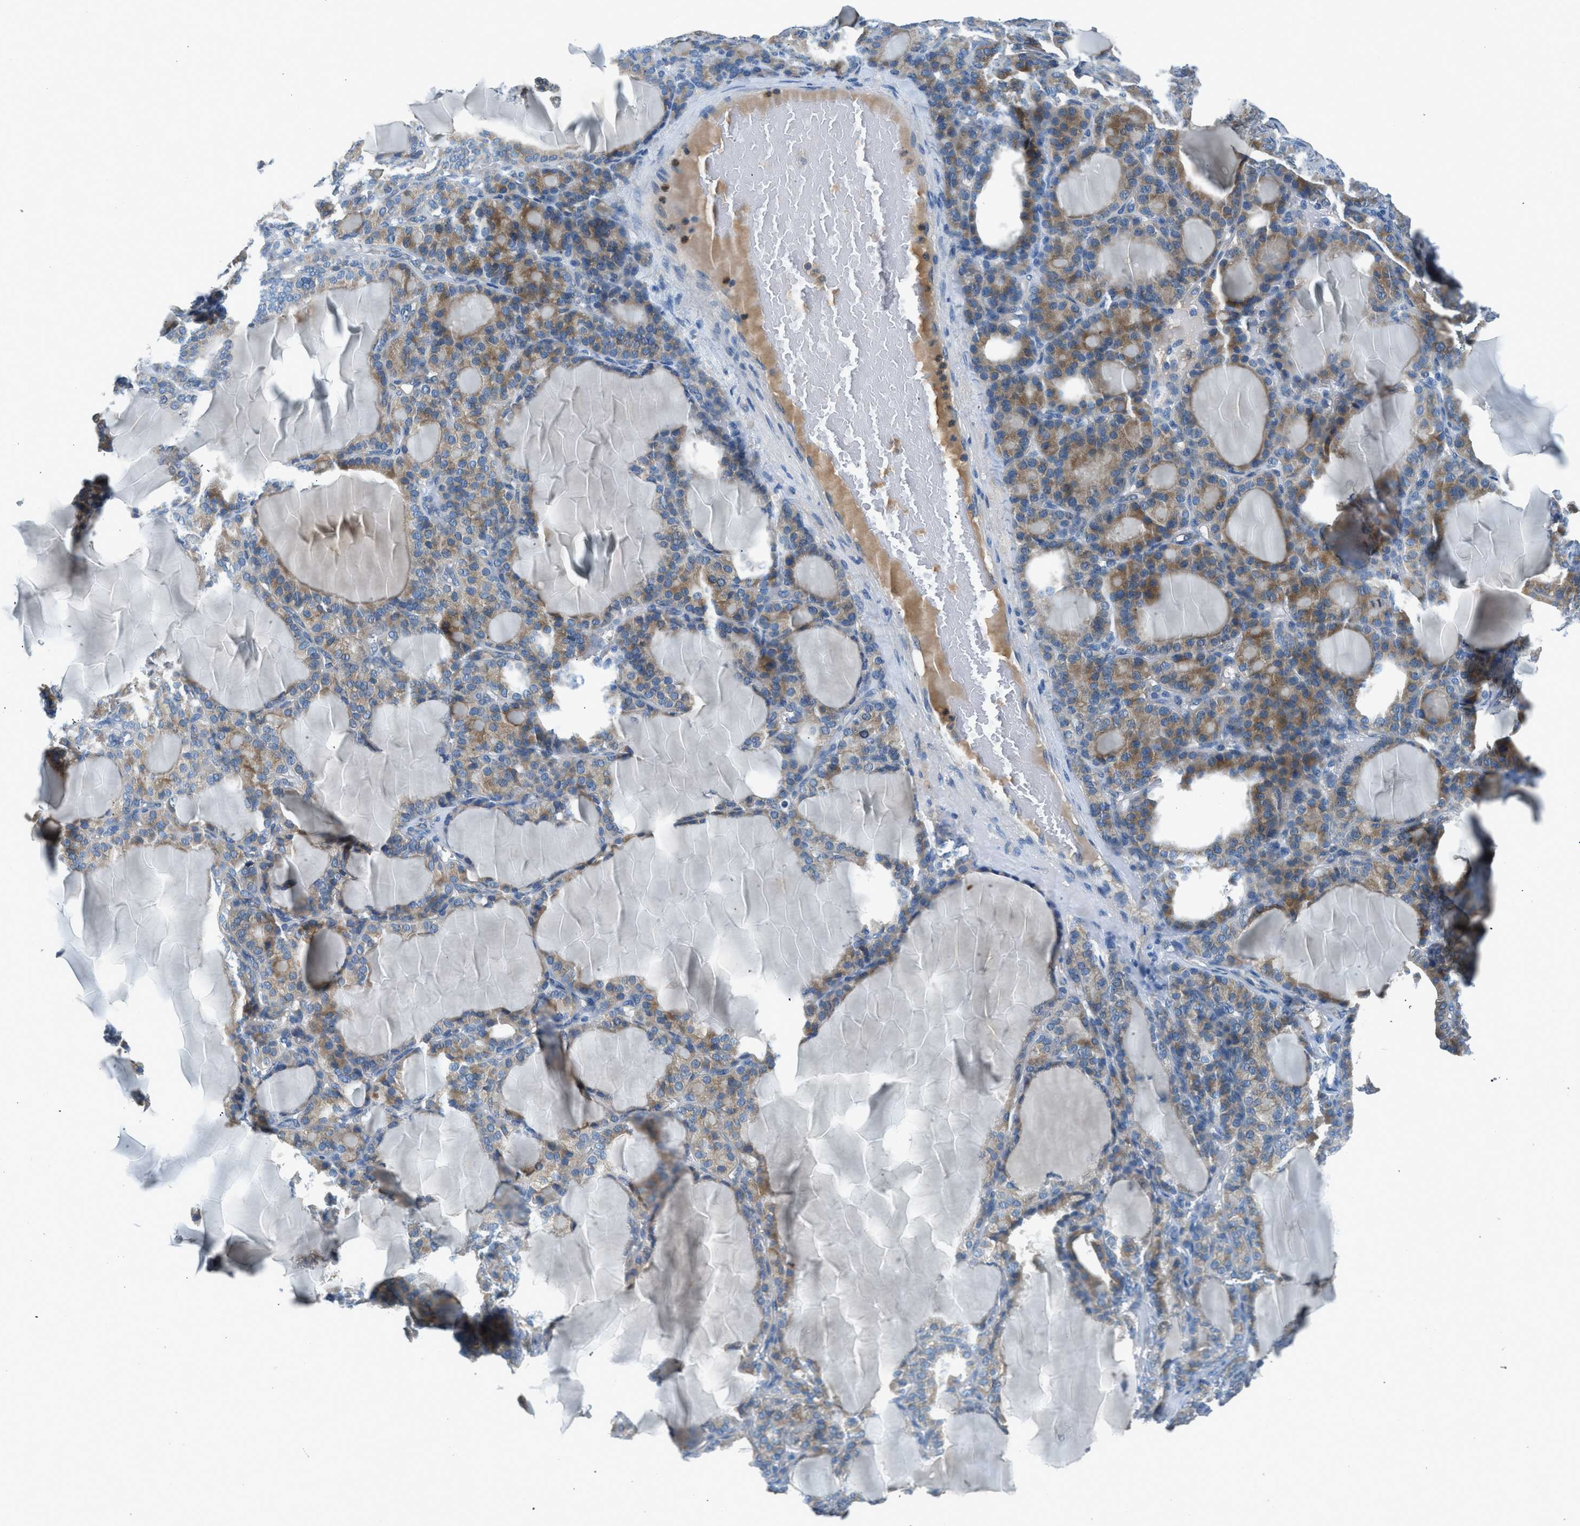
{"staining": {"intensity": "moderate", "quantity": ">75%", "location": "cytoplasmic/membranous"}, "tissue": "thyroid gland", "cell_type": "Glandular cells", "image_type": "normal", "snomed": [{"axis": "morphology", "description": "Normal tissue, NOS"}, {"axis": "topography", "description": "Thyroid gland"}], "caption": "Protein staining by immunohistochemistry (IHC) reveals moderate cytoplasmic/membranous staining in approximately >75% of glandular cells in normal thyroid gland.", "gene": "BMP1", "patient": {"sex": "female", "age": 28}}